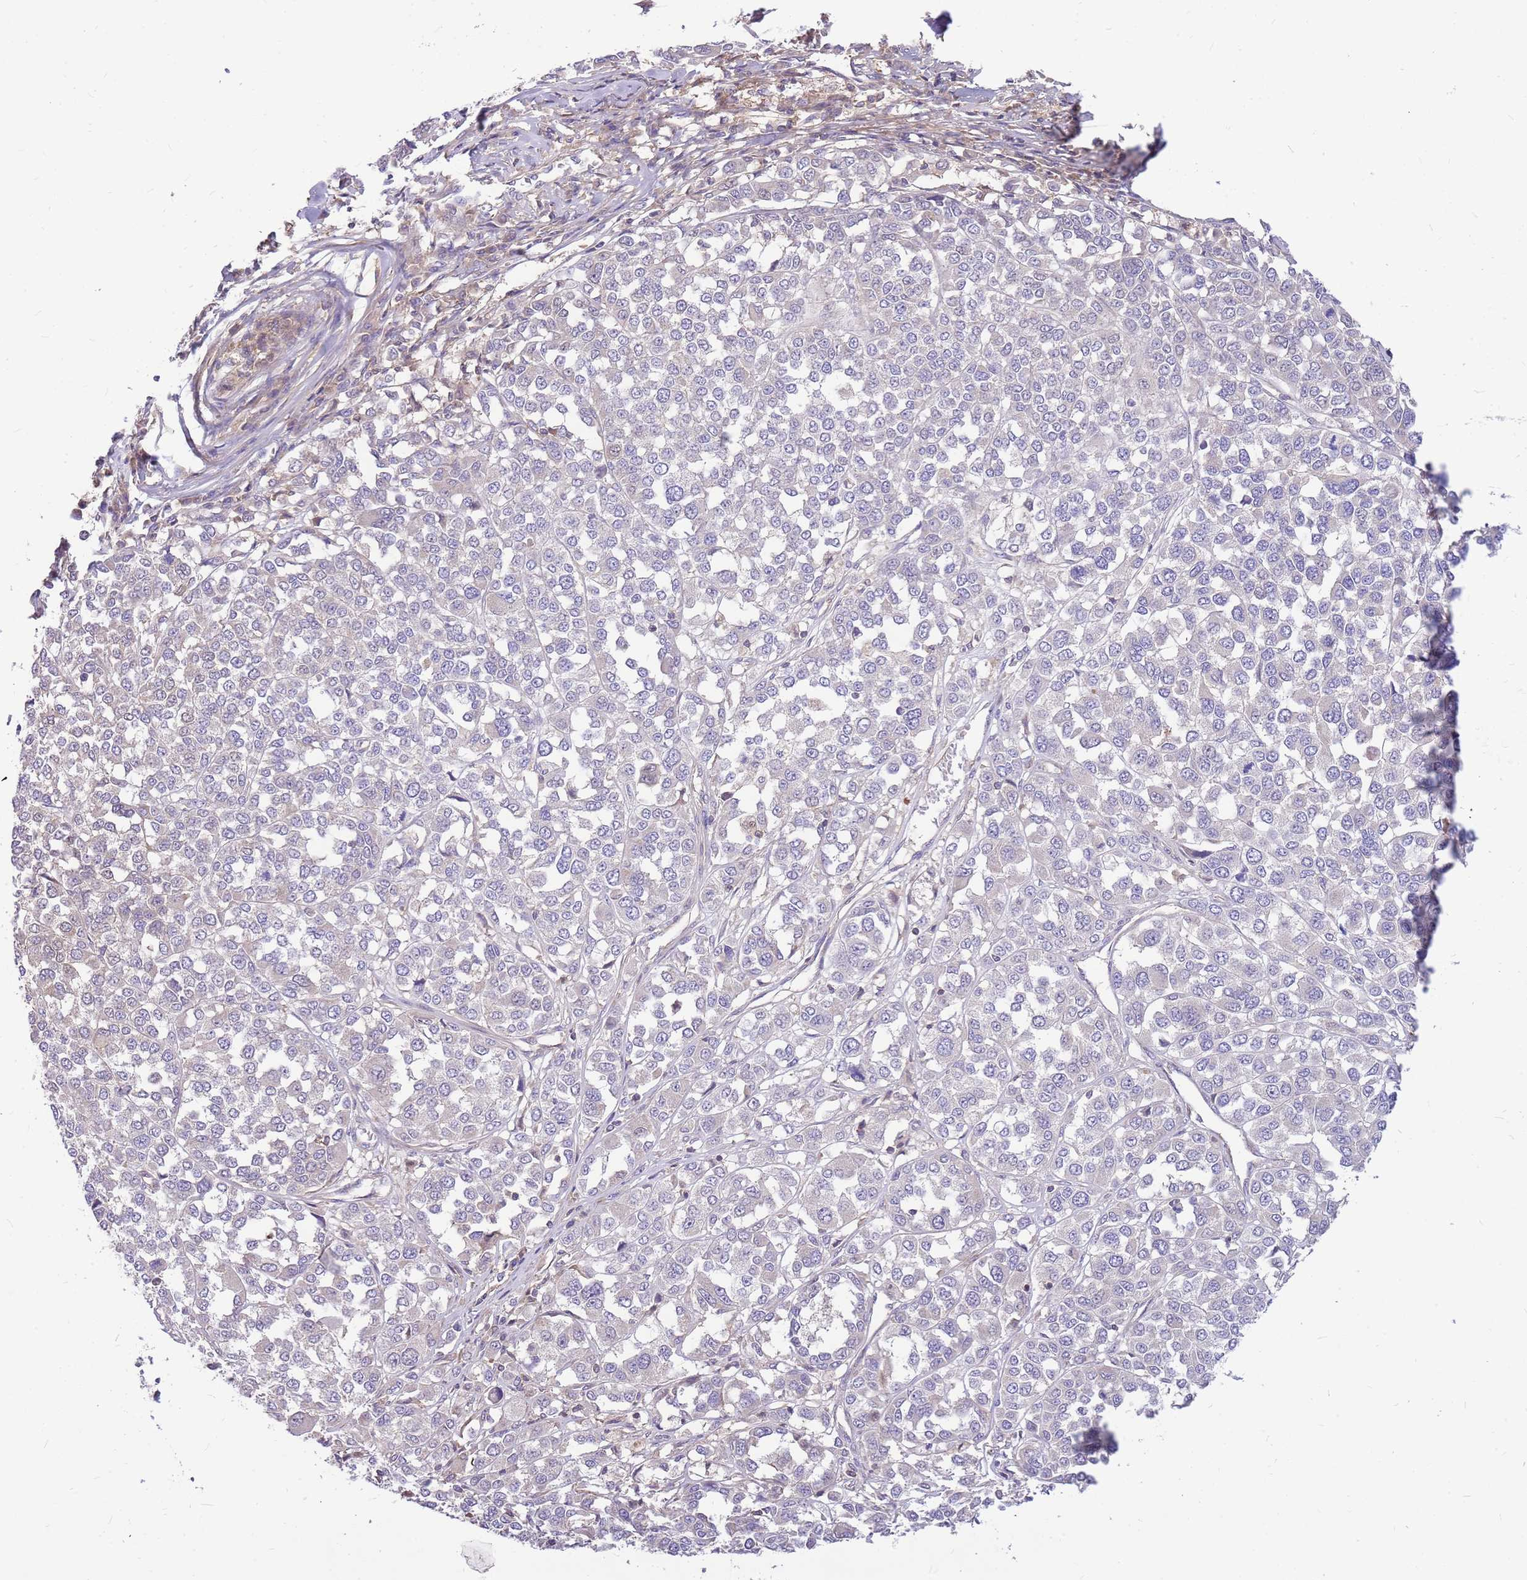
{"staining": {"intensity": "negative", "quantity": "none", "location": "none"}, "tissue": "melanoma", "cell_type": "Tumor cells", "image_type": "cancer", "snomed": [{"axis": "morphology", "description": "Malignant melanoma, Metastatic site"}, {"axis": "topography", "description": "Lymph node"}], "caption": "Histopathology image shows no significant protein expression in tumor cells of malignant melanoma (metastatic site).", "gene": "MVD", "patient": {"sex": "male", "age": 44}}